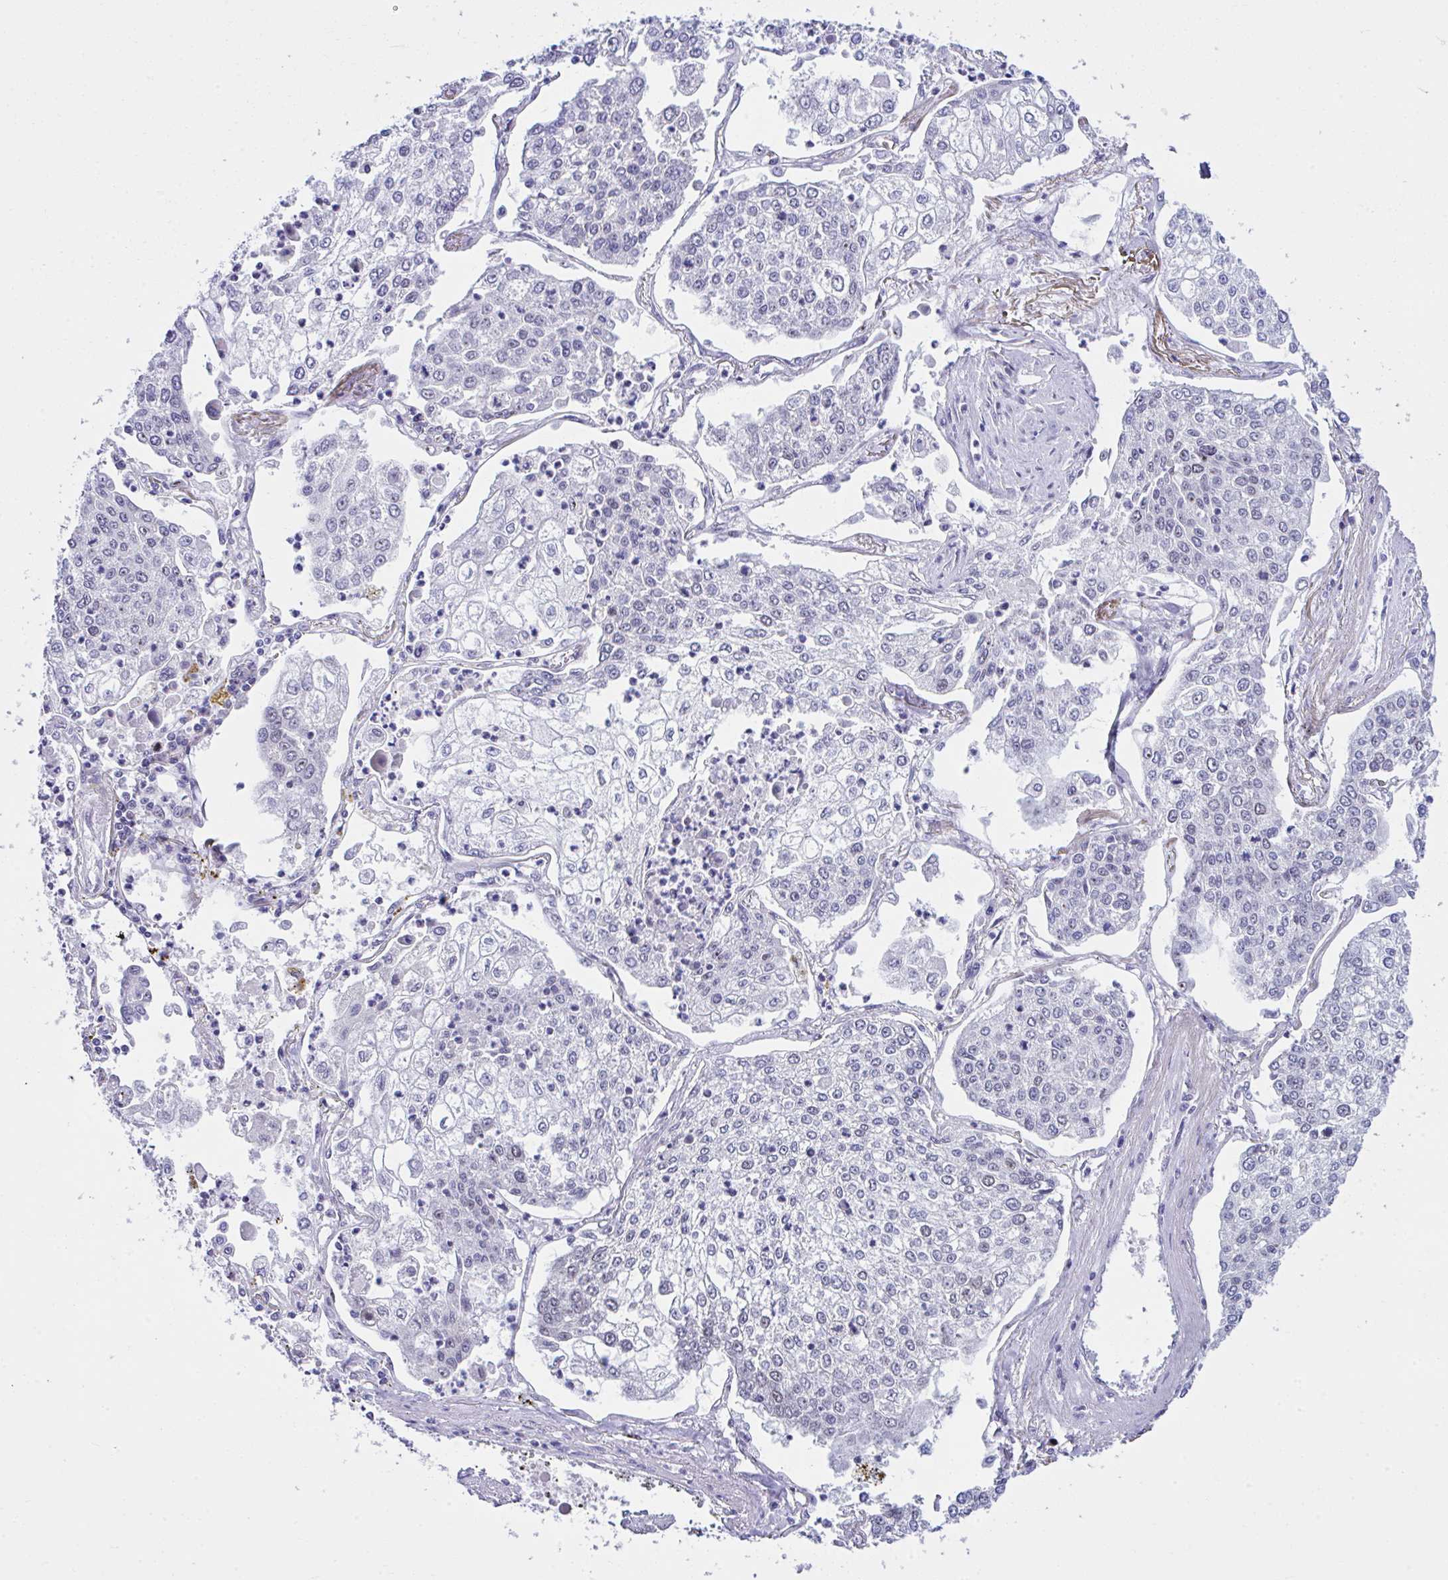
{"staining": {"intensity": "negative", "quantity": "none", "location": "none"}, "tissue": "lung cancer", "cell_type": "Tumor cells", "image_type": "cancer", "snomed": [{"axis": "morphology", "description": "Squamous cell carcinoma, NOS"}, {"axis": "topography", "description": "Lung"}], "caption": "Immunohistochemical staining of human lung cancer exhibits no significant staining in tumor cells.", "gene": "CEP72", "patient": {"sex": "male", "age": 74}}